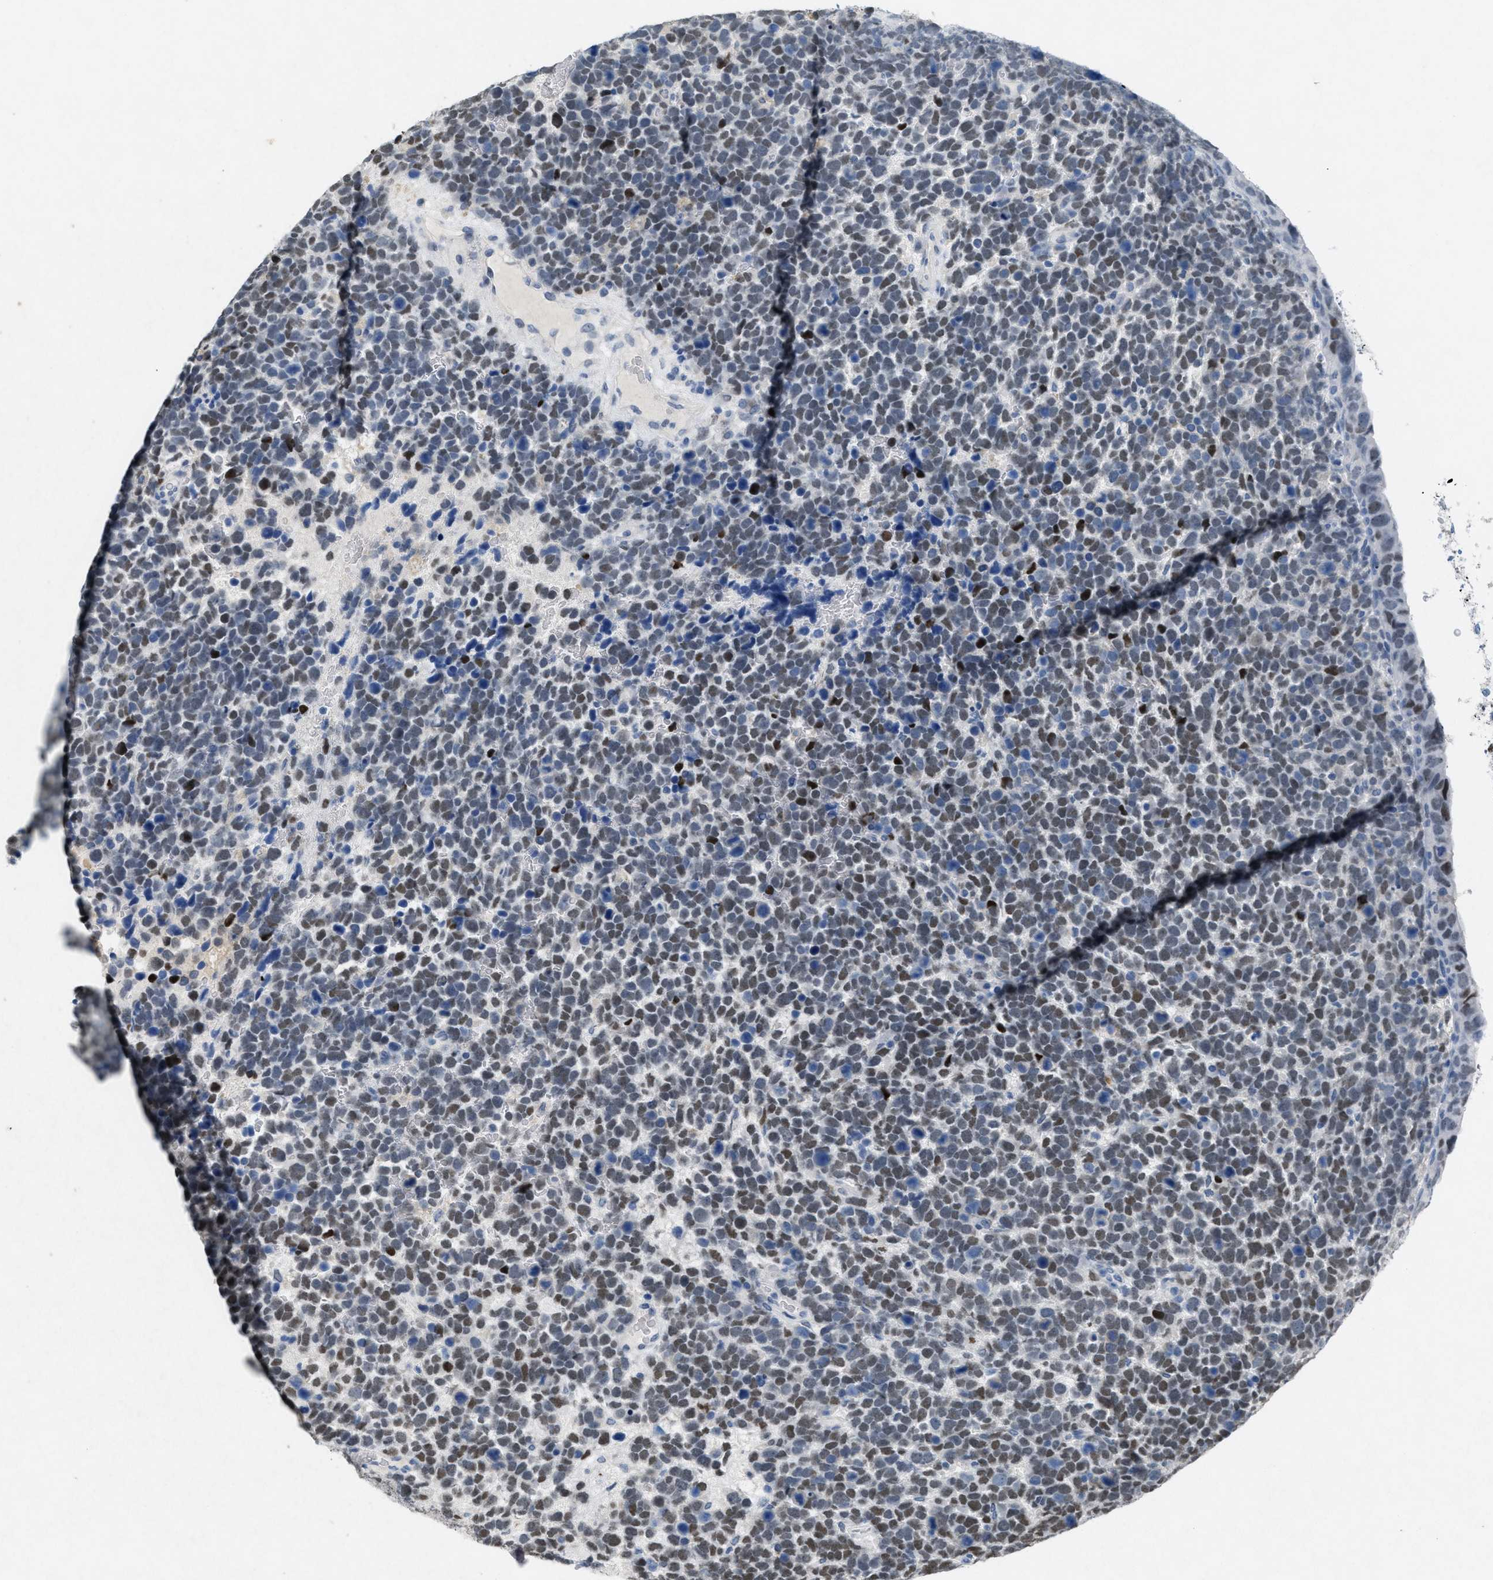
{"staining": {"intensity": "weak", "quantity": "25%-75%", "location": "nuclear"}, "tissue": "urothelial cancer", "cell_type": "Tumor cells", "image_type": "cancer", "snomed": [{"axis": "morphology", "description": "Urothelial carcinoma, High grade"}, {"axis": "topography", "description": "Urinary bladder"}], "caption": "Urothelial cancer stained for a protein exhibits weak nuclear positivity in tumor cells. The protein is shown in brown color, while the nuclei are stained blue.", "gene": "TASOR", "patient": {"sex": "female", "age": 82}}